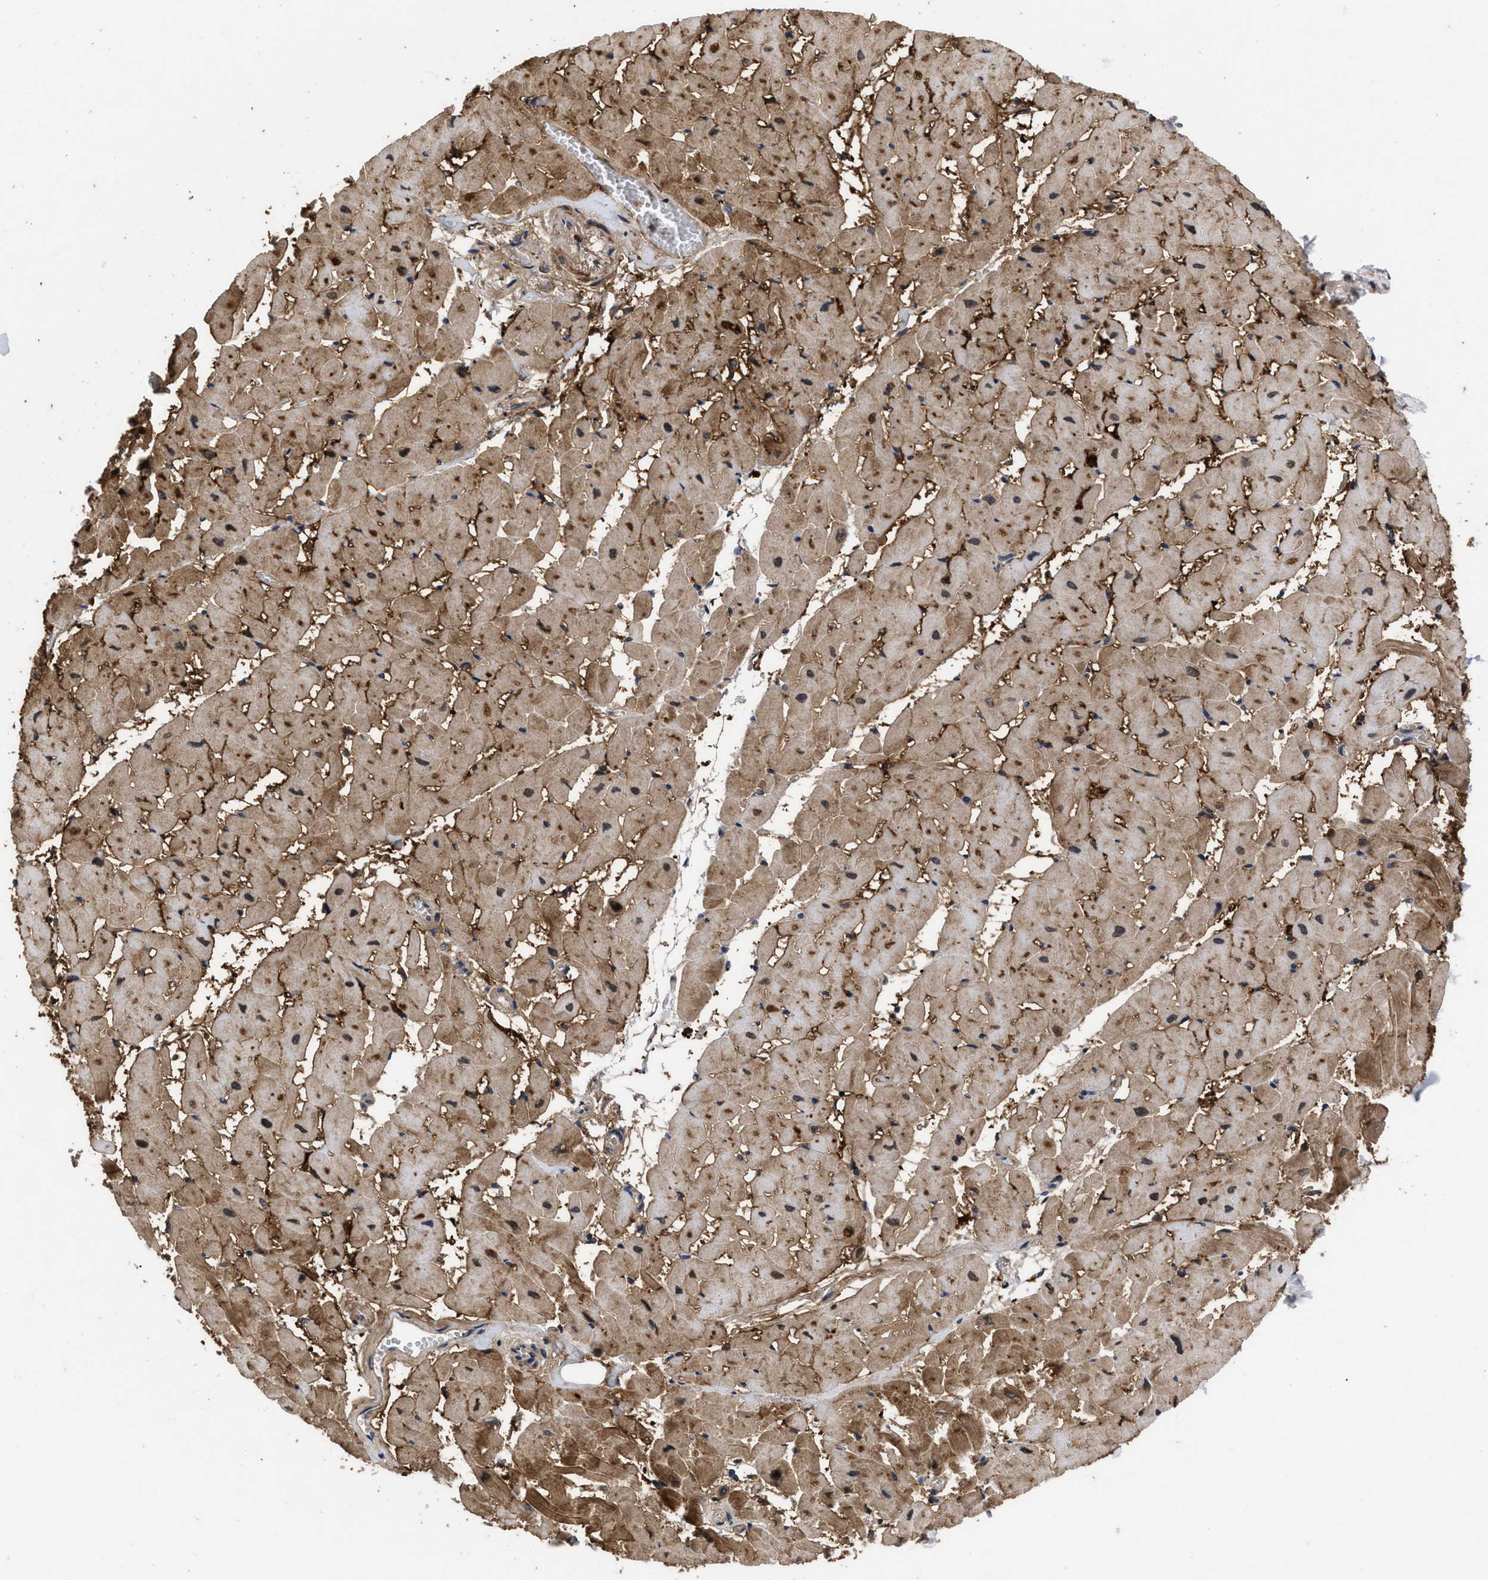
{"staining": {"intensity": "moderate", "quantity": ">75%", "location": "cytoplasmic/membranous"}, "tissue": "heart muscle", "cell_type": "Cardiomyocytes", "image_type": "normal", "snomed": [{"axis": "morphology", "description": "Normal tissue, NOS"}, {"axis": "topography", "description": "Heart"}], "caption": "A brown stain labels moderate cytoplasmic/membranous staining of a protein in cardiomyocytes of normal human heart muscle.", "gene": "FAM200A", "patient": {"sex": "female", "age": 19}}